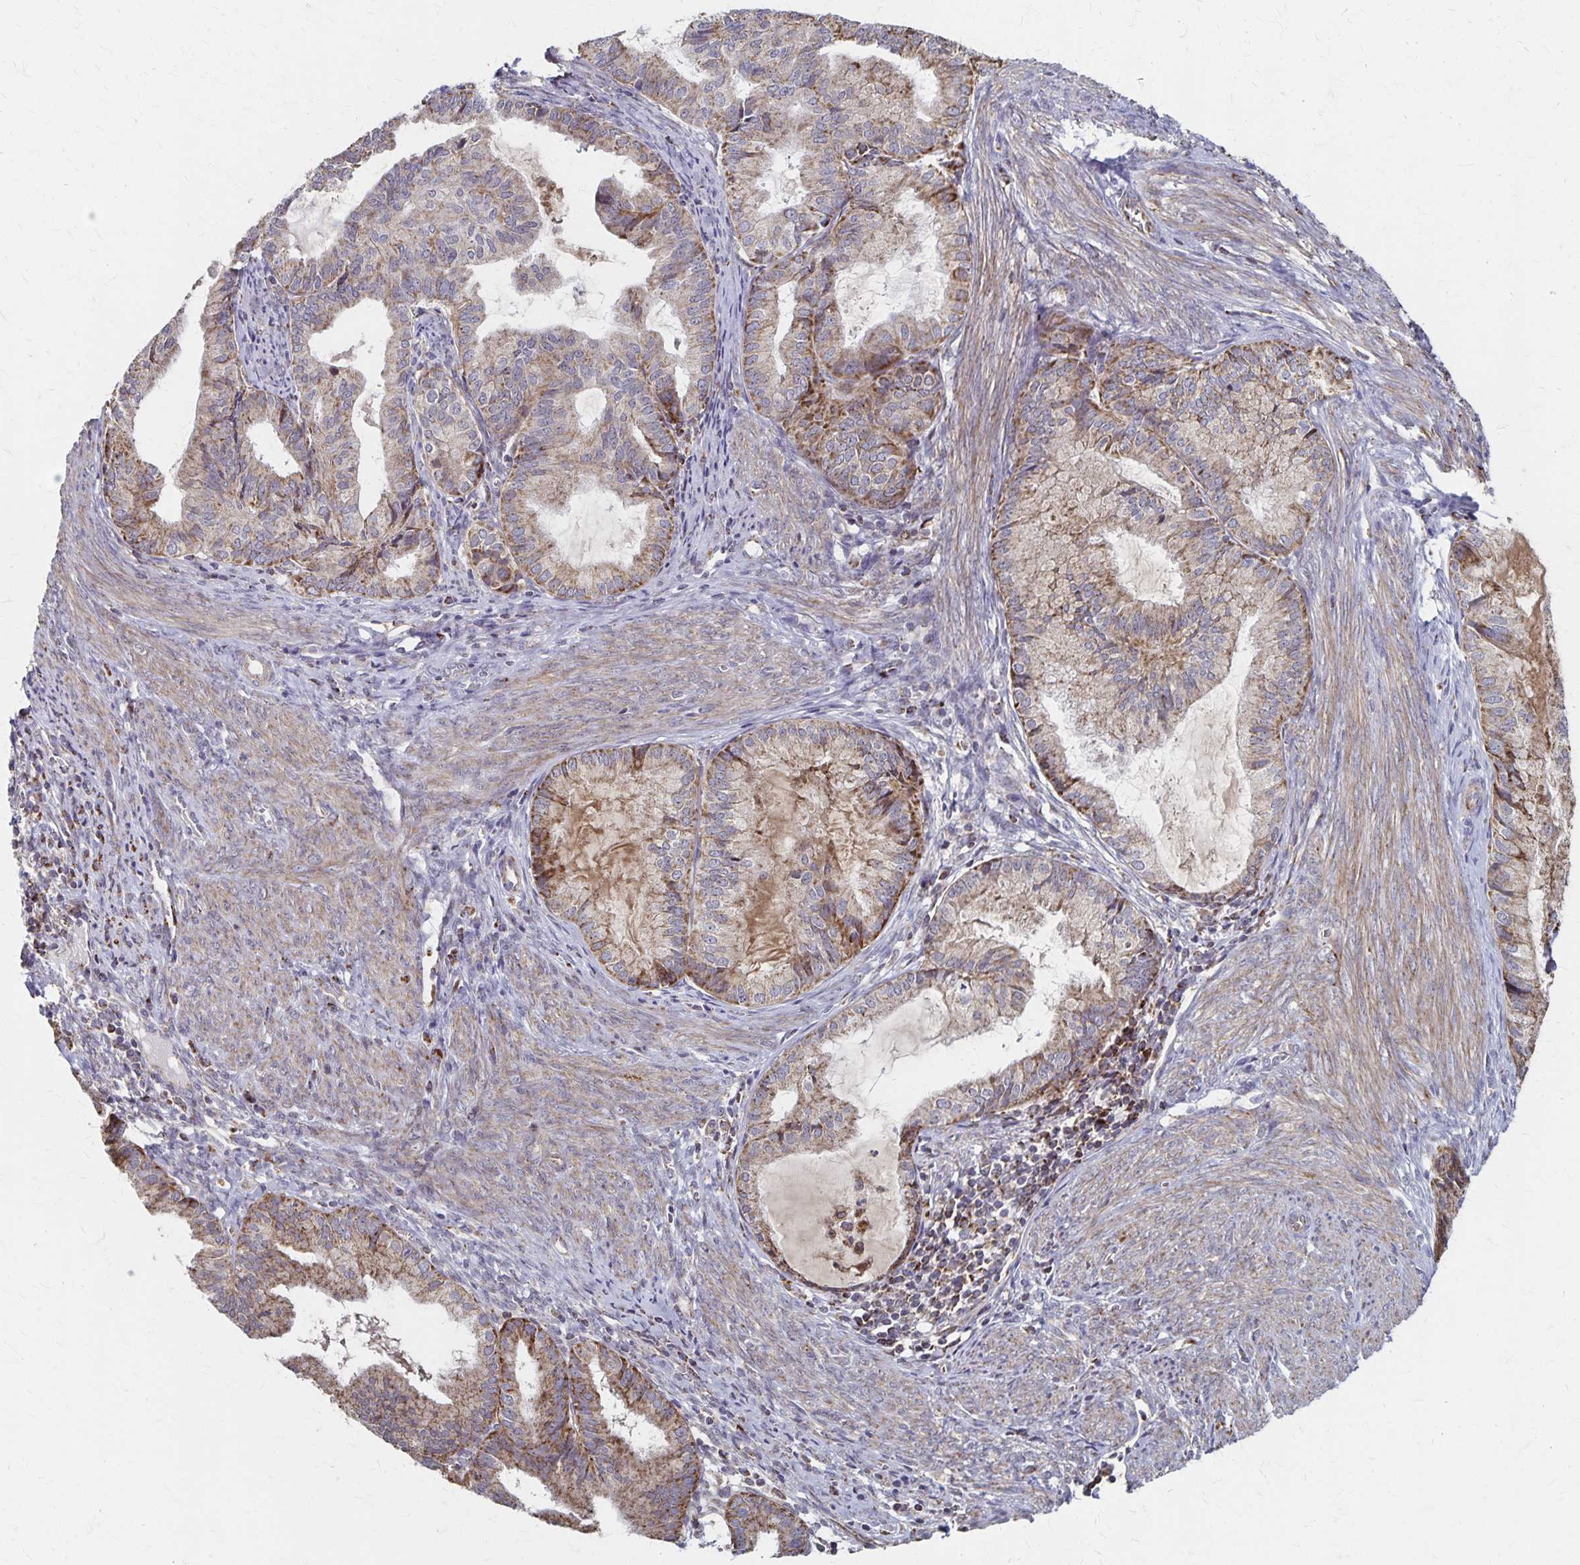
{"staining": {"intensity": "moderate", "quantity": "25%-75%", "location": "cytoplasmic/membranous"}, "tissue": "endometrial cancer", "cell_type": "Tumor cells", "image_type": "cancer", "snomed": [{"axis": "morphology", "description": "Adenocarcinoma, NOS"}, {"axis": "topography", "description": "Endometrium"}], "caption": "Protein expression analysis of human endometrial adenocarcinoma reveals moderate cytoplasmic/membranous expression in about 25%-75% of tumor cells.", "gene": "DYRK4", "patient": {"sex": "female", "age": 86}}